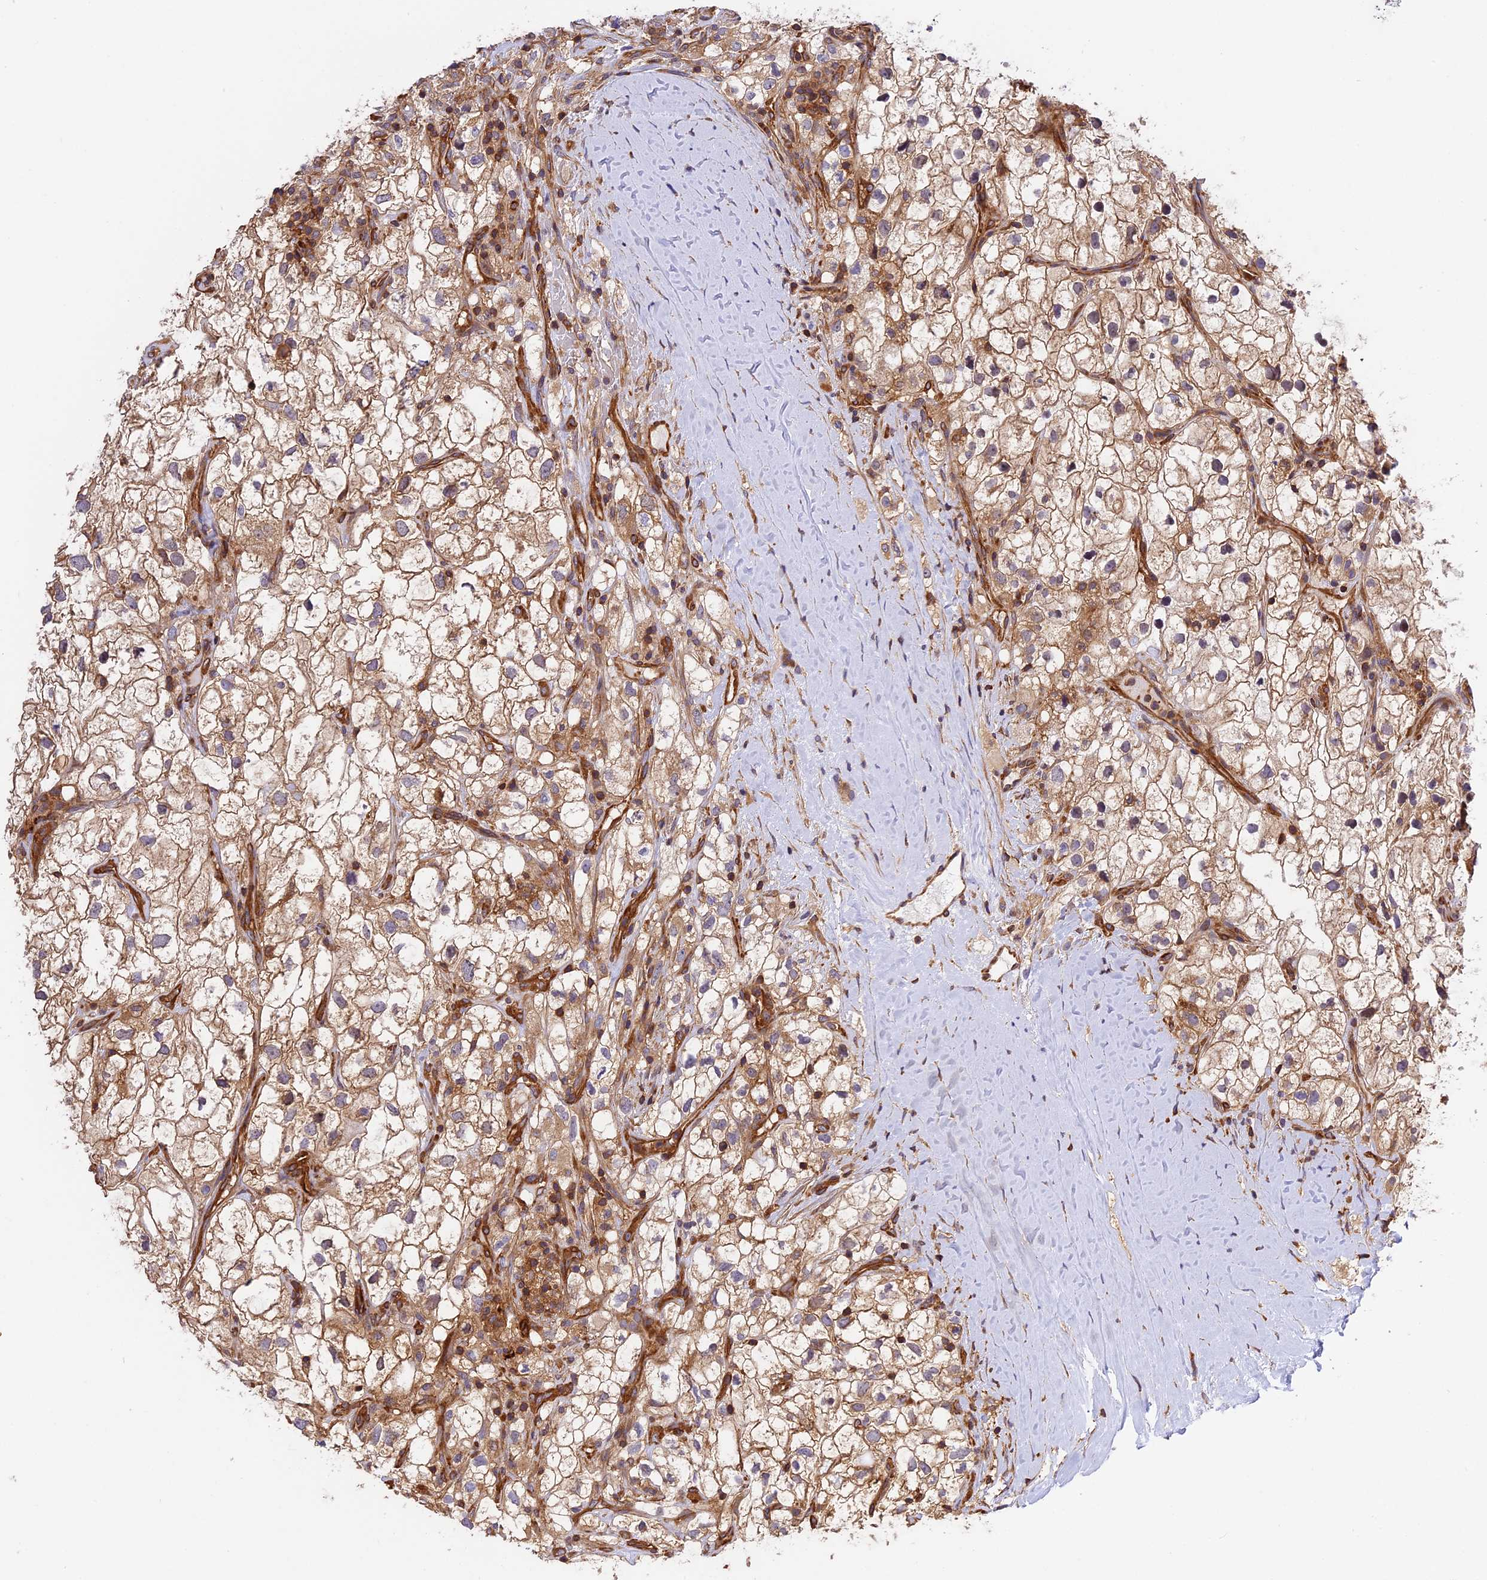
{"staining": {"intensity": "weak", "quantity": "<25%", "location": "cytoplasmic/membranous"}, "tissue": "renal cancer", "cell_type": "Tumor cells", "image_type": "cancer", "snomed": [{"axis": "morphology", "description": "Adenocarcinoma, NOS"}, {"axis": "topography", "description": "Kidney"}], "caption": "Tumor cells are negative for brown protein staining in renal cancer (adenocarcinoma).", "gene": "C5orf22", "patient": {"sex": "male", "age": 59}}